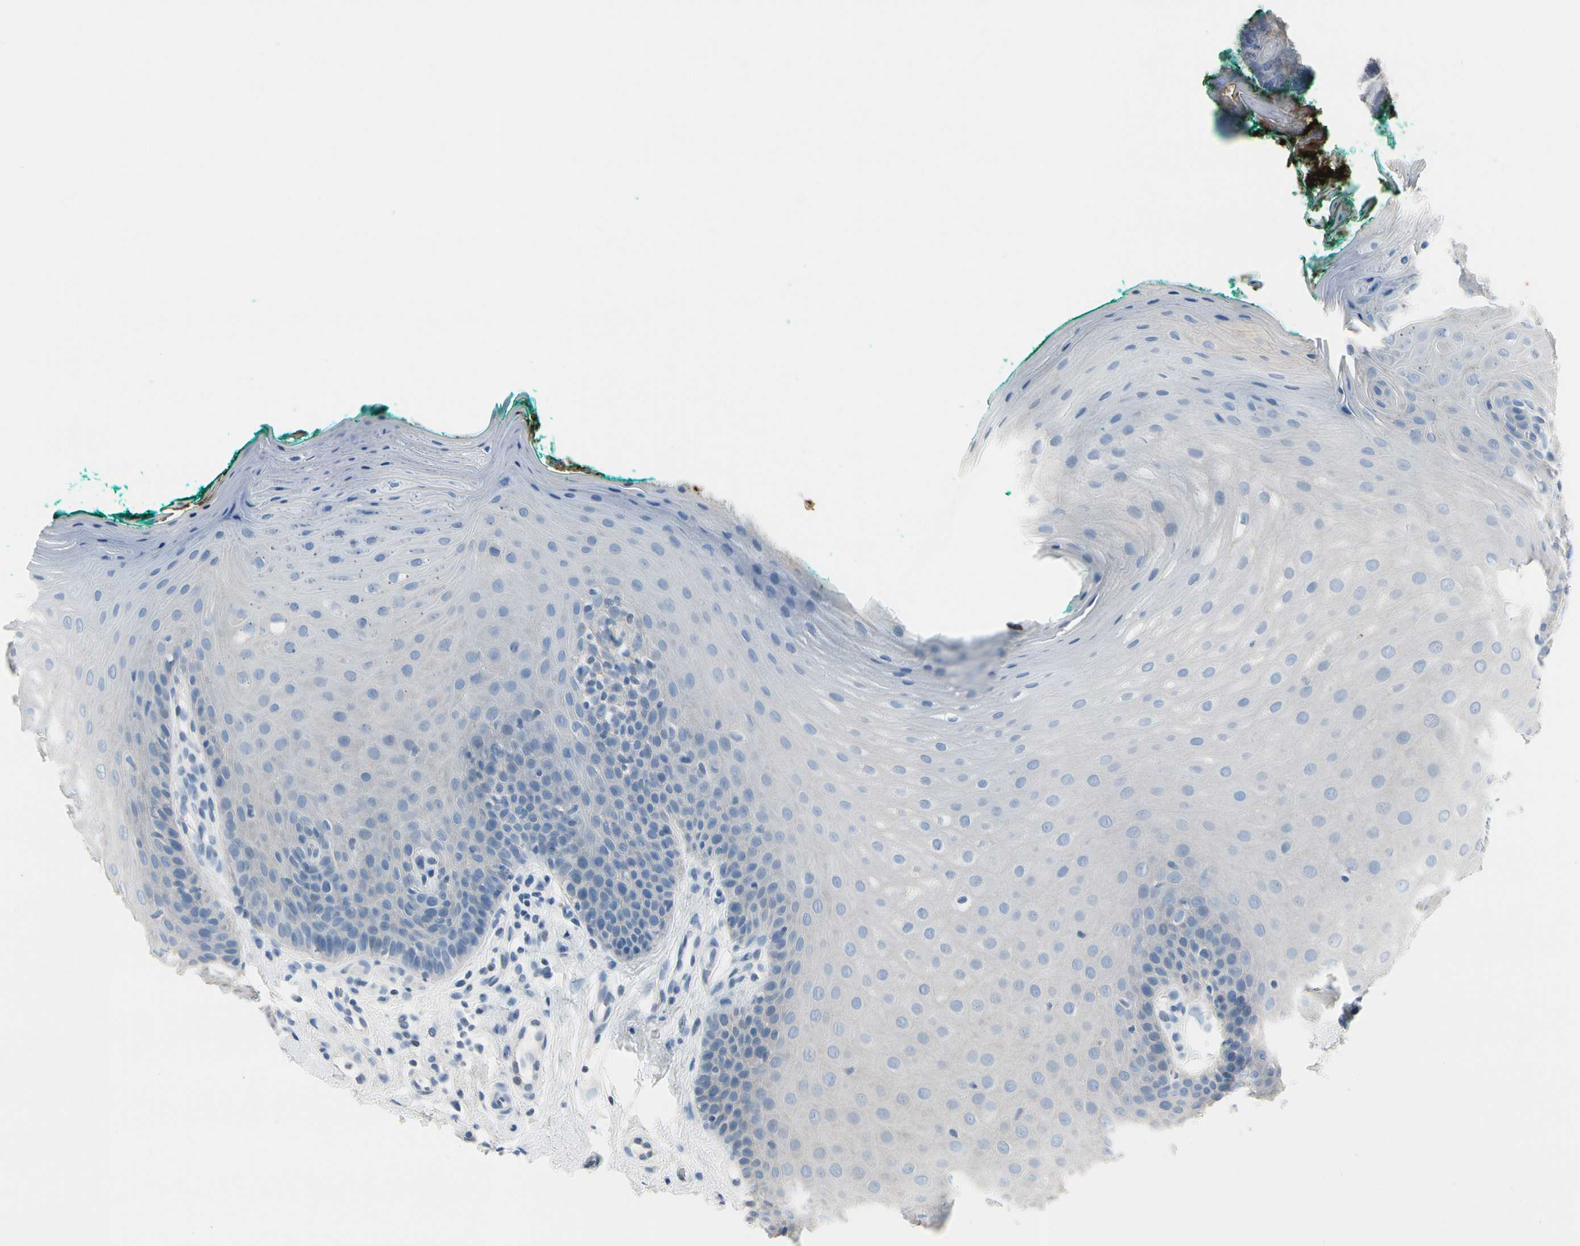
{"staining": {"intensity": "negative", "quantity": "none", "location": "none"}, "tissue": "oral mucosa", "cell_type": "Squamous epithelial cells", "image_type": "normal", "snomed": [{"axis": "morphology", "description": "Normal tissue, NOS"}, {"axis": "topography", "description": "Skeletal muscle"}, {"axis": "topography", "description": "Oral tissue"}], "caption": "IHC of normal oral mucosa displays no staining in squamous epithelial cells. (DAB (3,3'-diaminobenzidine) immunohistochemistry (IHC) with hematoxylin counter stain).", "gene": "MUC5B", "patient": {"sex": "male", "age": 58}}